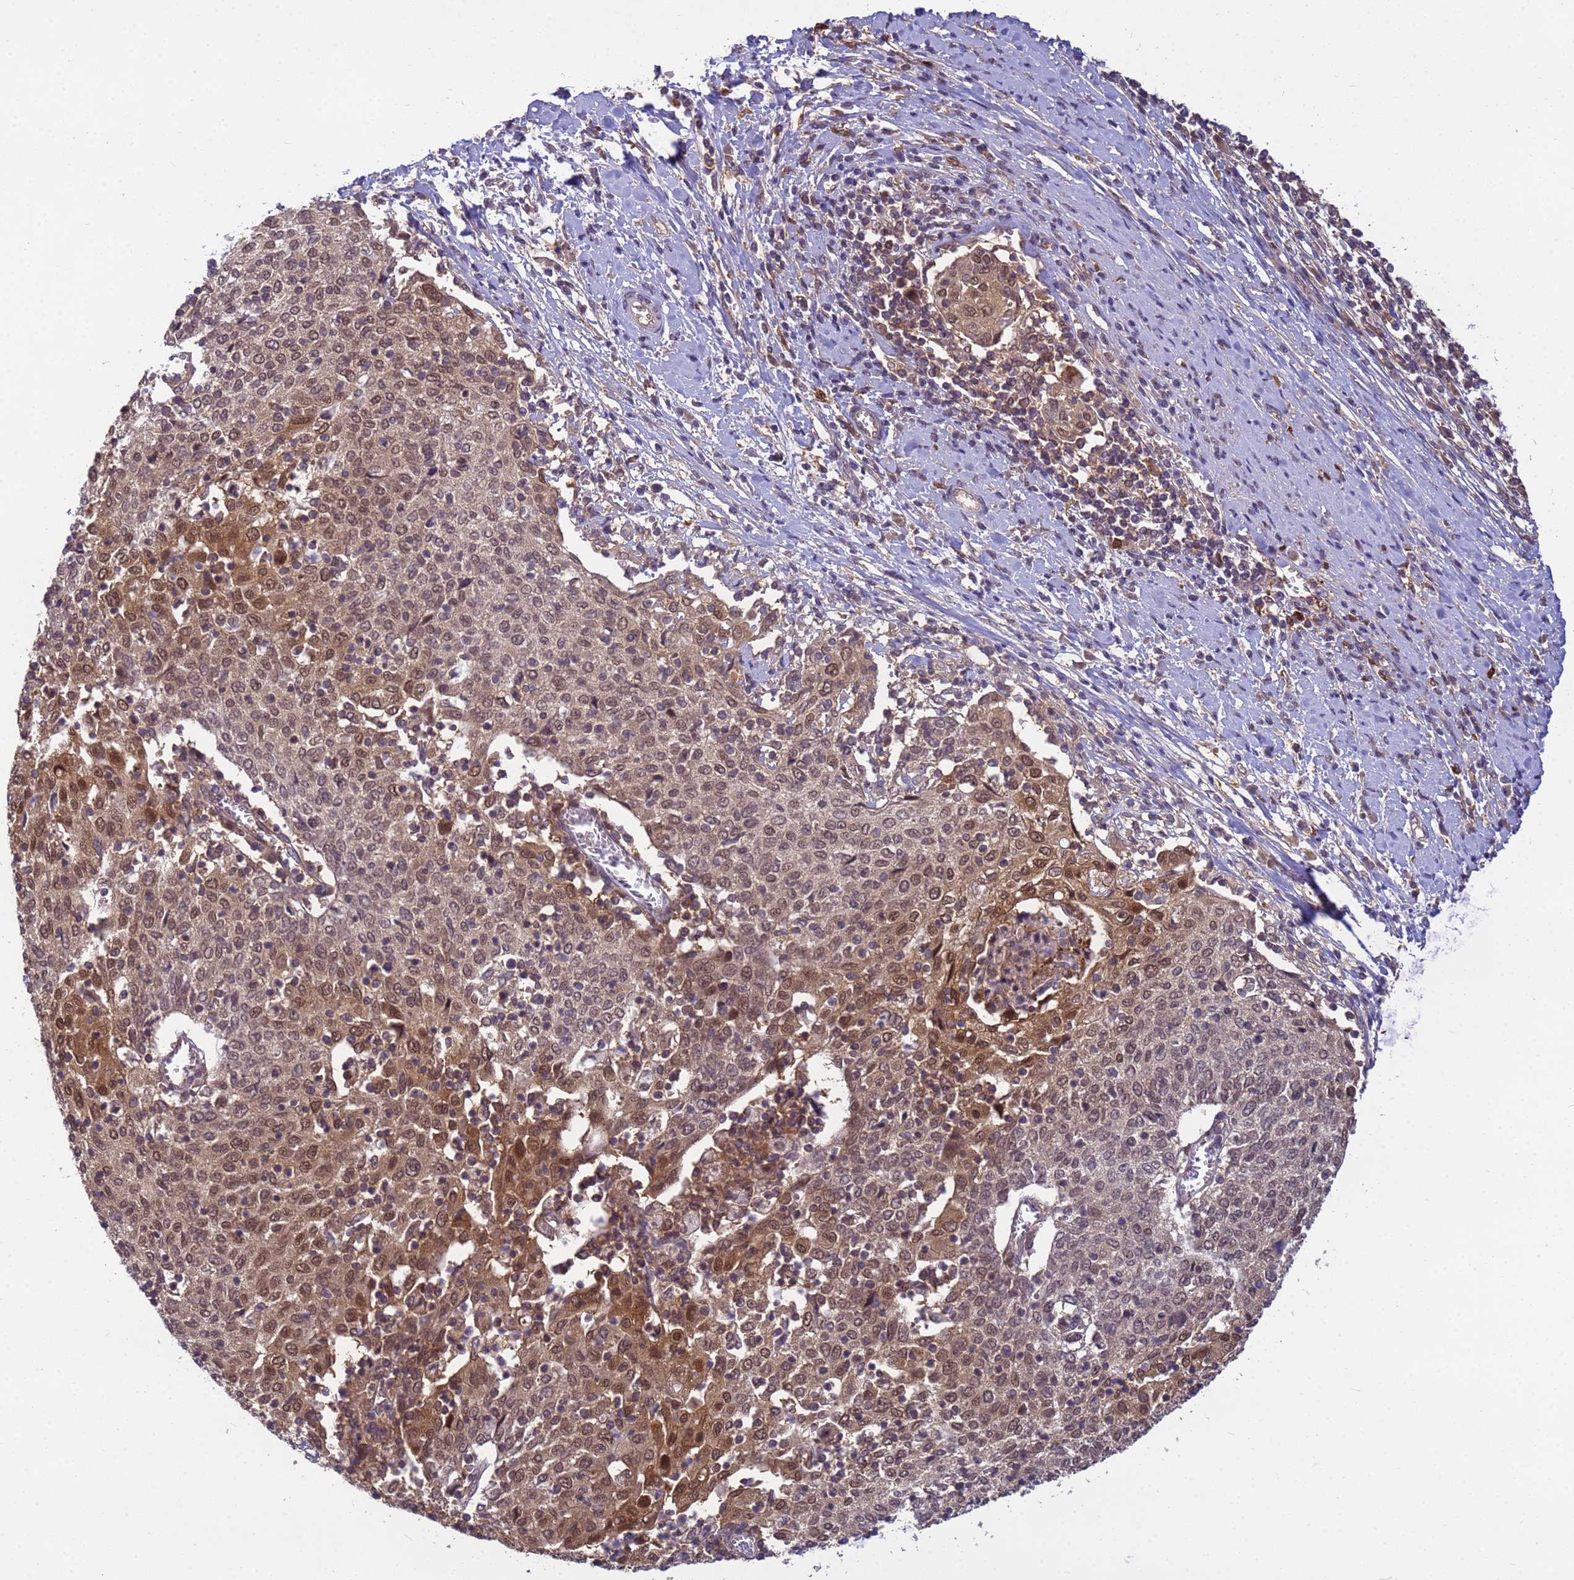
{"staining": {"intensity": "moderate", "quantity": ">75%", "location": "cytoplasmic/membranous,nuclear"}, "tissue": "cervical cancer", "cell_type": "Tumor cells", "image_type": "cancer", "snomed": [{"axis": "morphology", "description": "Squamous cell carcinoma, NOS"}, {"axis": "topography", "description": "Cervix"}], "caption": "Brown immunohistochemical staining in squamous cell carcinoma (cervical) shows moderate cytoplasmic/membranous and nuclear expression in approximately >75% of tumor cells.", "gene": "NPEPPS", "patient": {"sex": "female", "age": 52}}